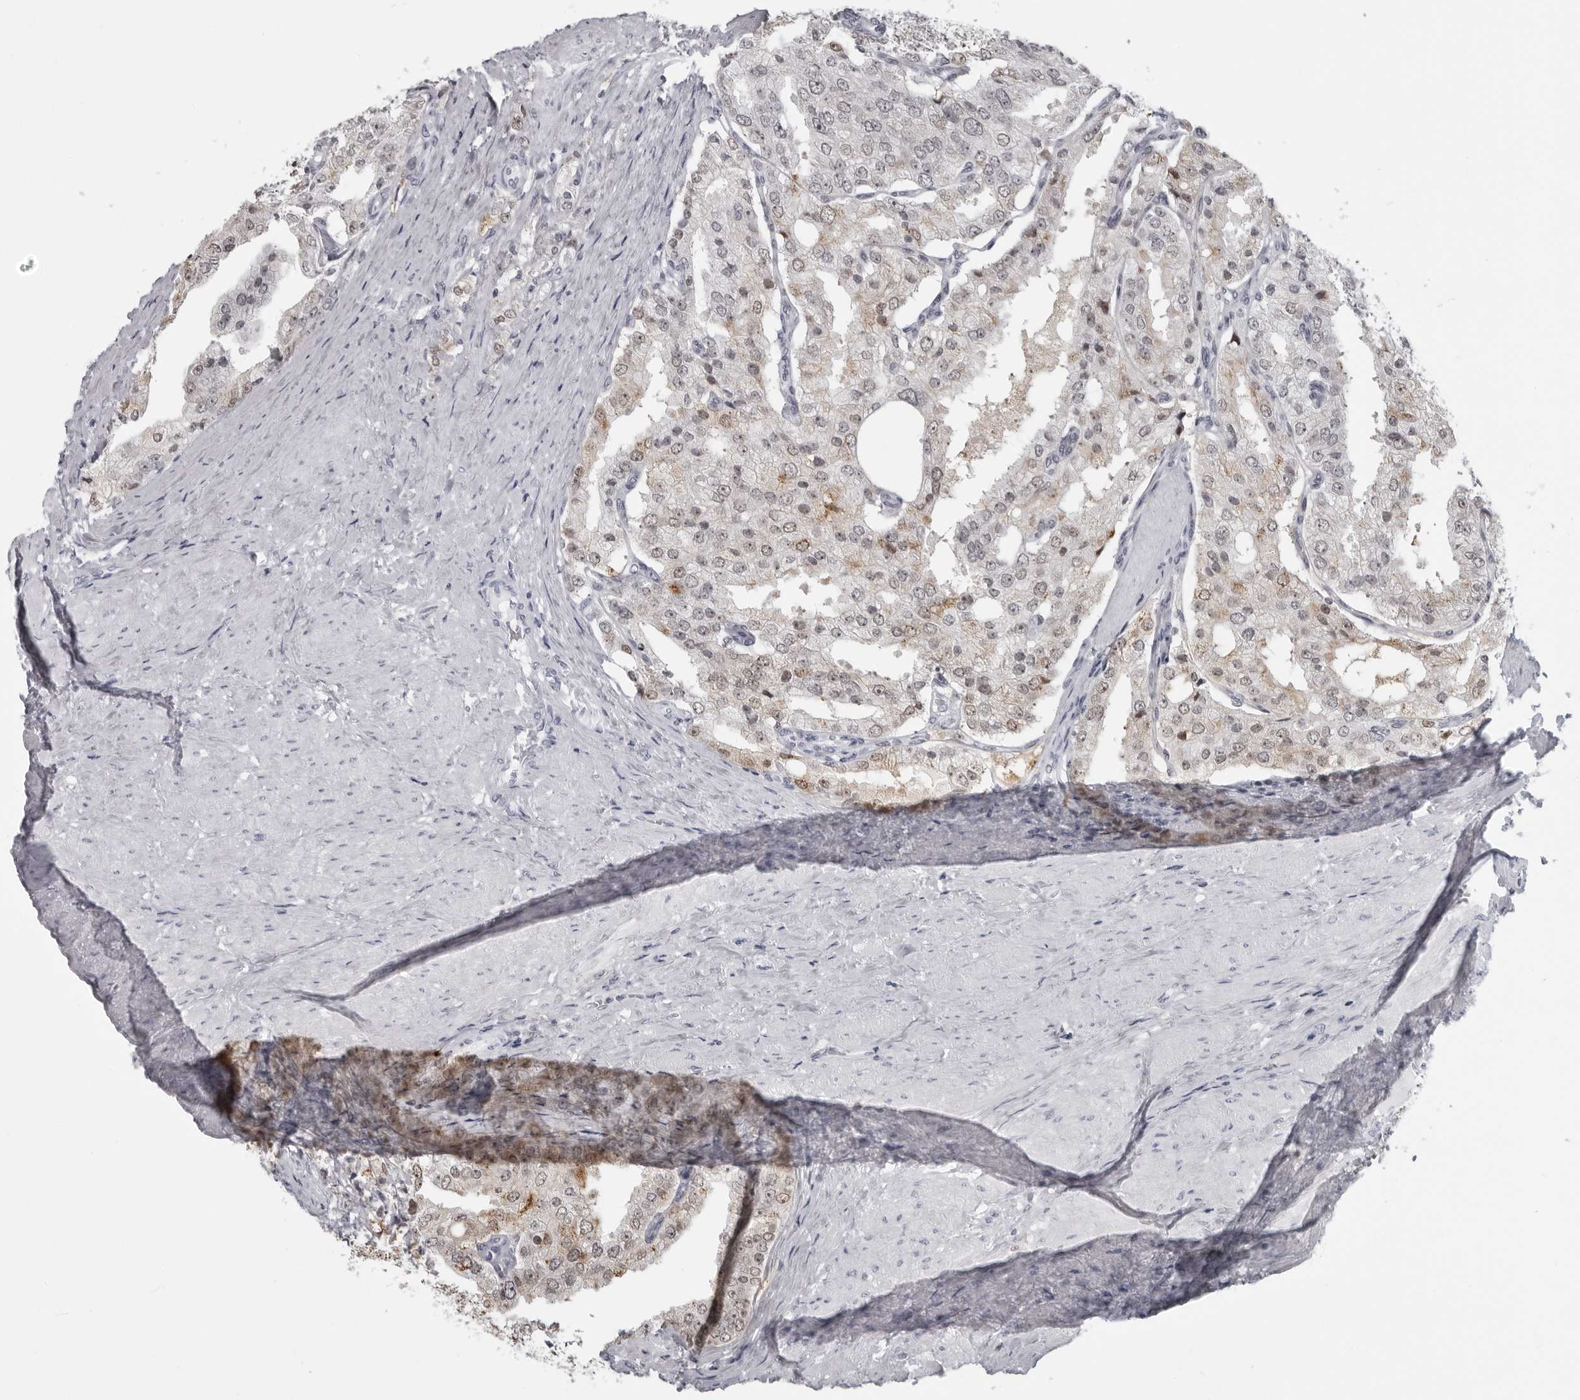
{"staining": {"intensity": "weak", "quantity": "<25%", "location": "cytoplasmic/membranous,nuclear"}, "tissue": "prostate cancer", "cell_type": "Tumor cells", "image_type": "cancer", "snomed": [{"axis": "morphology", "description": "Adenocarcinoma, High grade"}, {"axis": "topography", "description": "Prostate"}], "caption": "Immunohistochemical staining of prostate cancer demonstrates no significant staining in tumor cells.", "gene": "LZIC", "patient": {"sex": "male", "age": 50}}